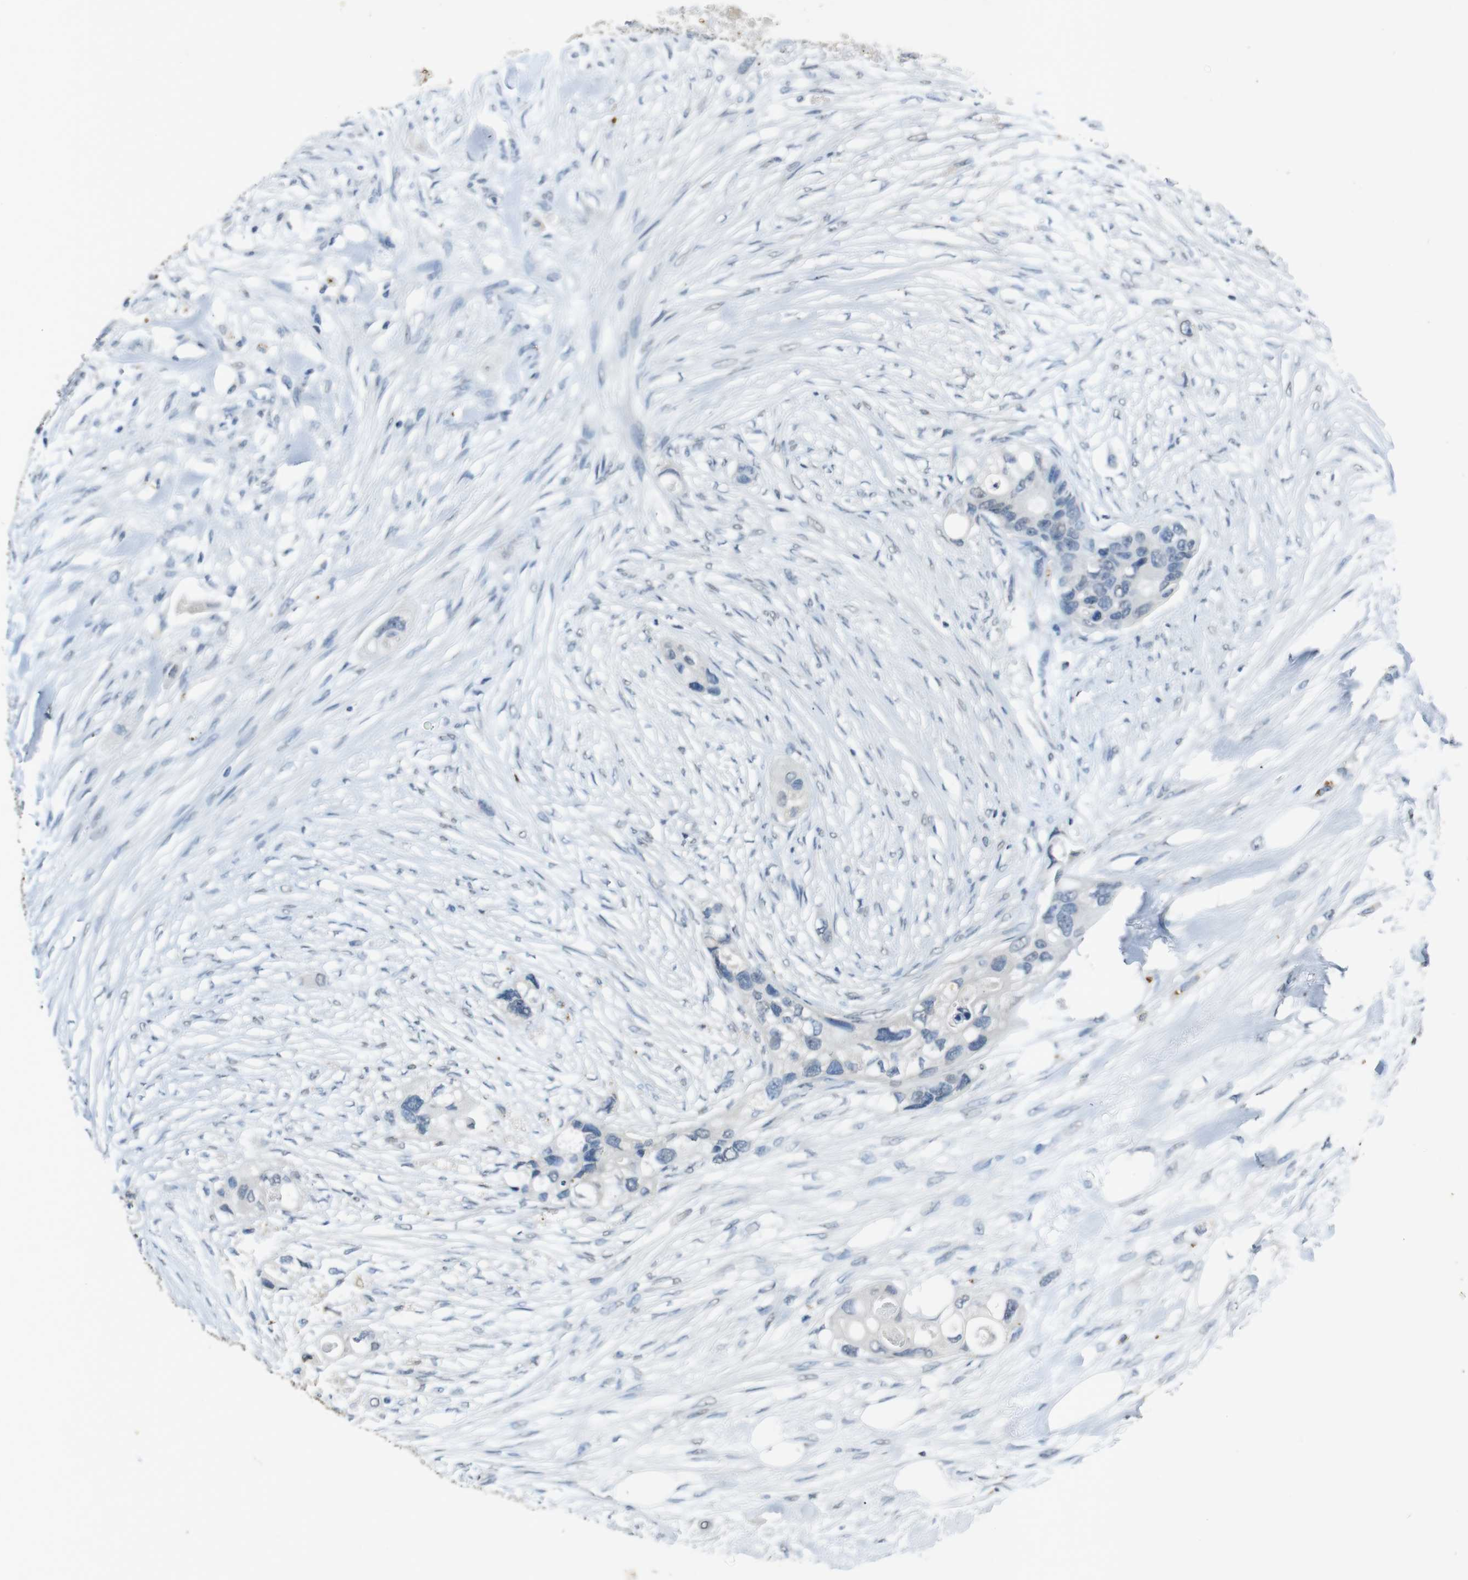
{"staining": {"intensity": "negative", "quantity": "none", "location": "none"}, "tissue": "colorectal cancer", "cell_type": "Tumor cells", "image_type": "cancer", "snomed": [{"axis": "morphology", "description": "Adenocarcinoma, NOS"}, {"axis": "topography", "description": "Colon"}], "caption": "Human colorectal cancer (adenocarcinoma) stained for a protein using immunohistochemistry (IHC) displays no positivity in tumor cells.", "gene": "STBD1", "patient": {"sex": "female", "age": 57}}